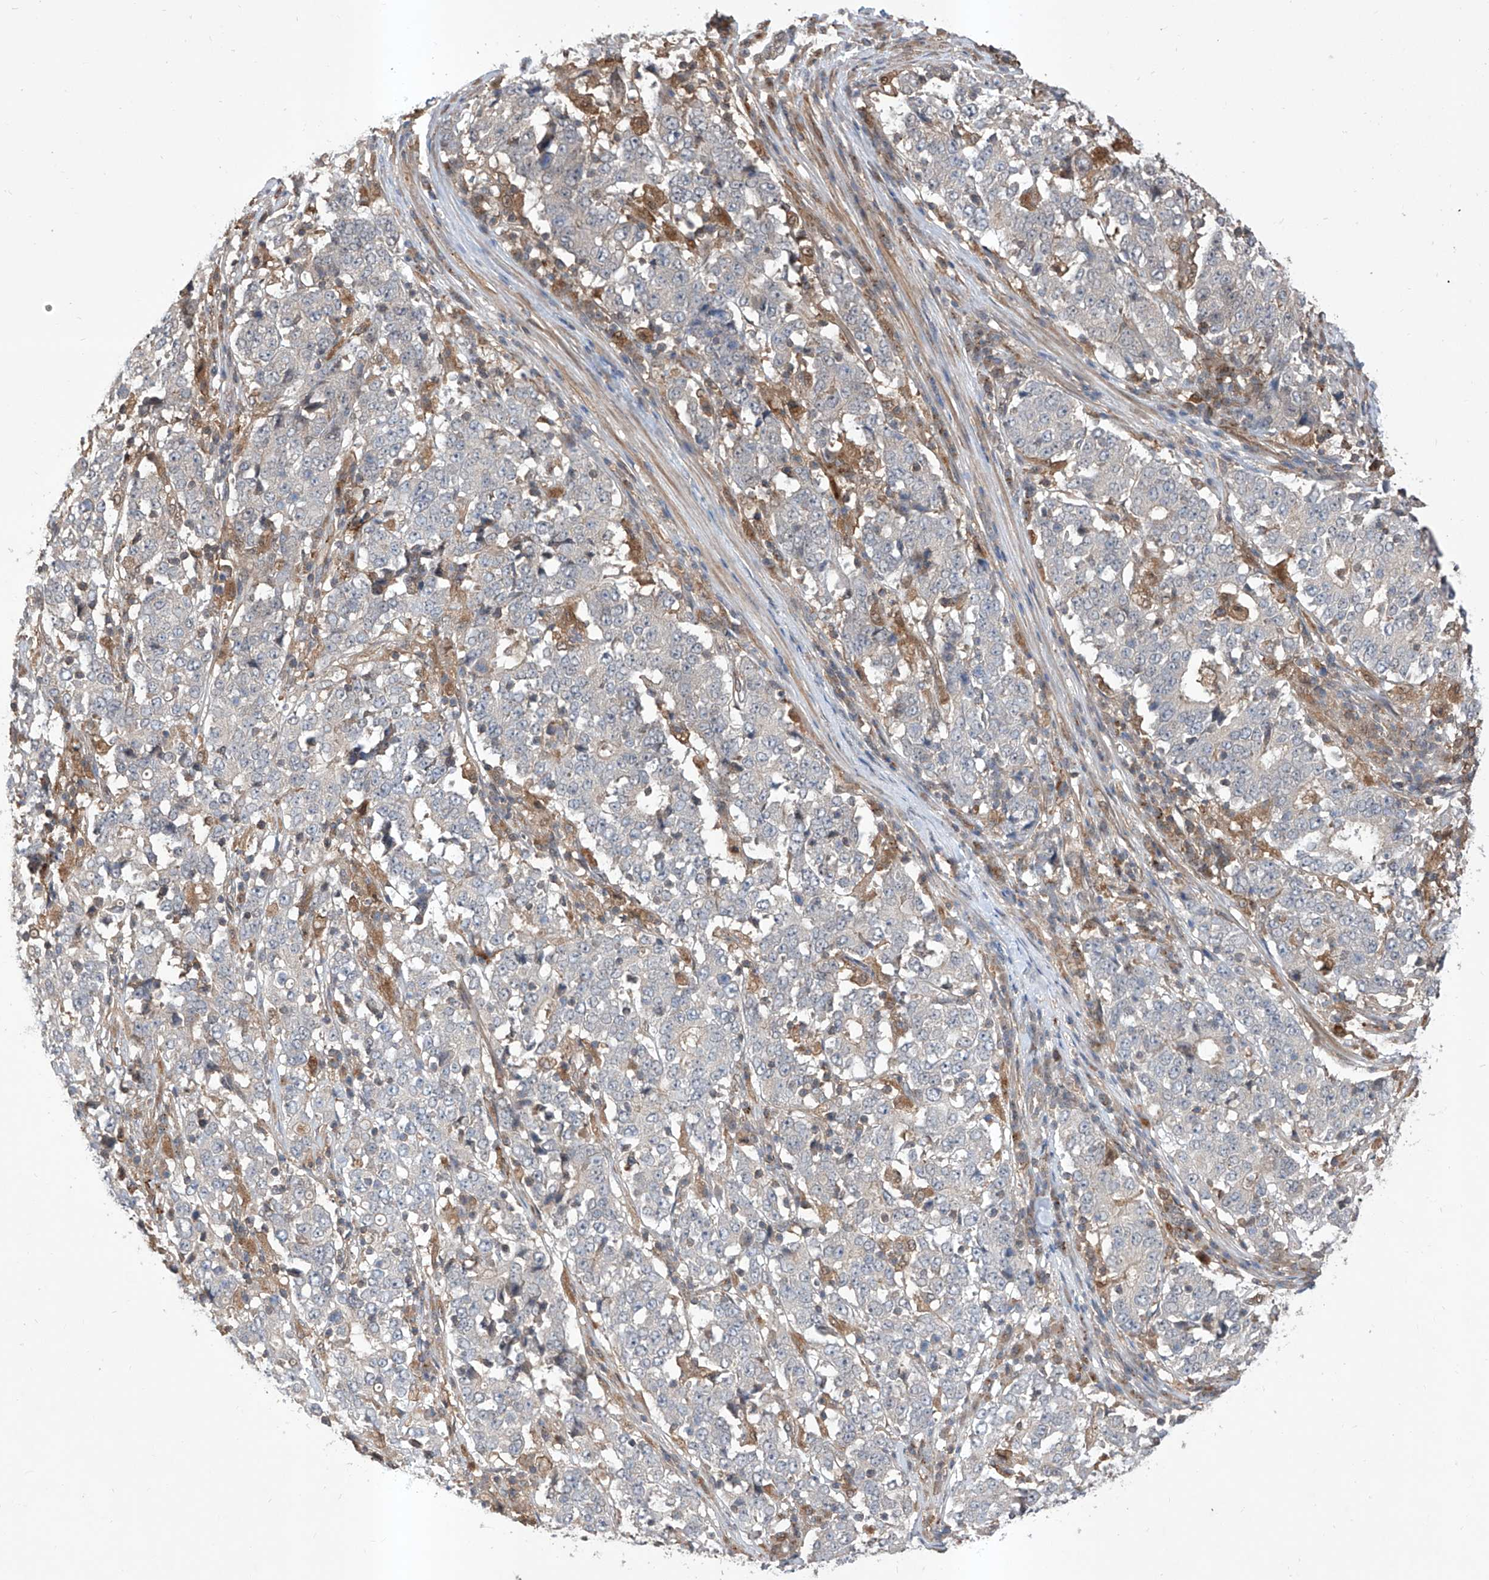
{"staining": {"intensity": "negative", "quantity": "none", "location": "none"}, "tissue": "stomach cancer", "cell_type": "Tumor cells", "image_type": "cancer", "snomed": [{"axis": "morphology", "description": "Adenocarcinoma, NOS"}, {"axis": "topography", "description": "Stomach"}], "caption": "Immunohistochemical staining of stomach adenocarcinoma shows no significant staining in tumor cells.", "gene": "HOXC8", "patient": {"sex": "male", "age": 59}}